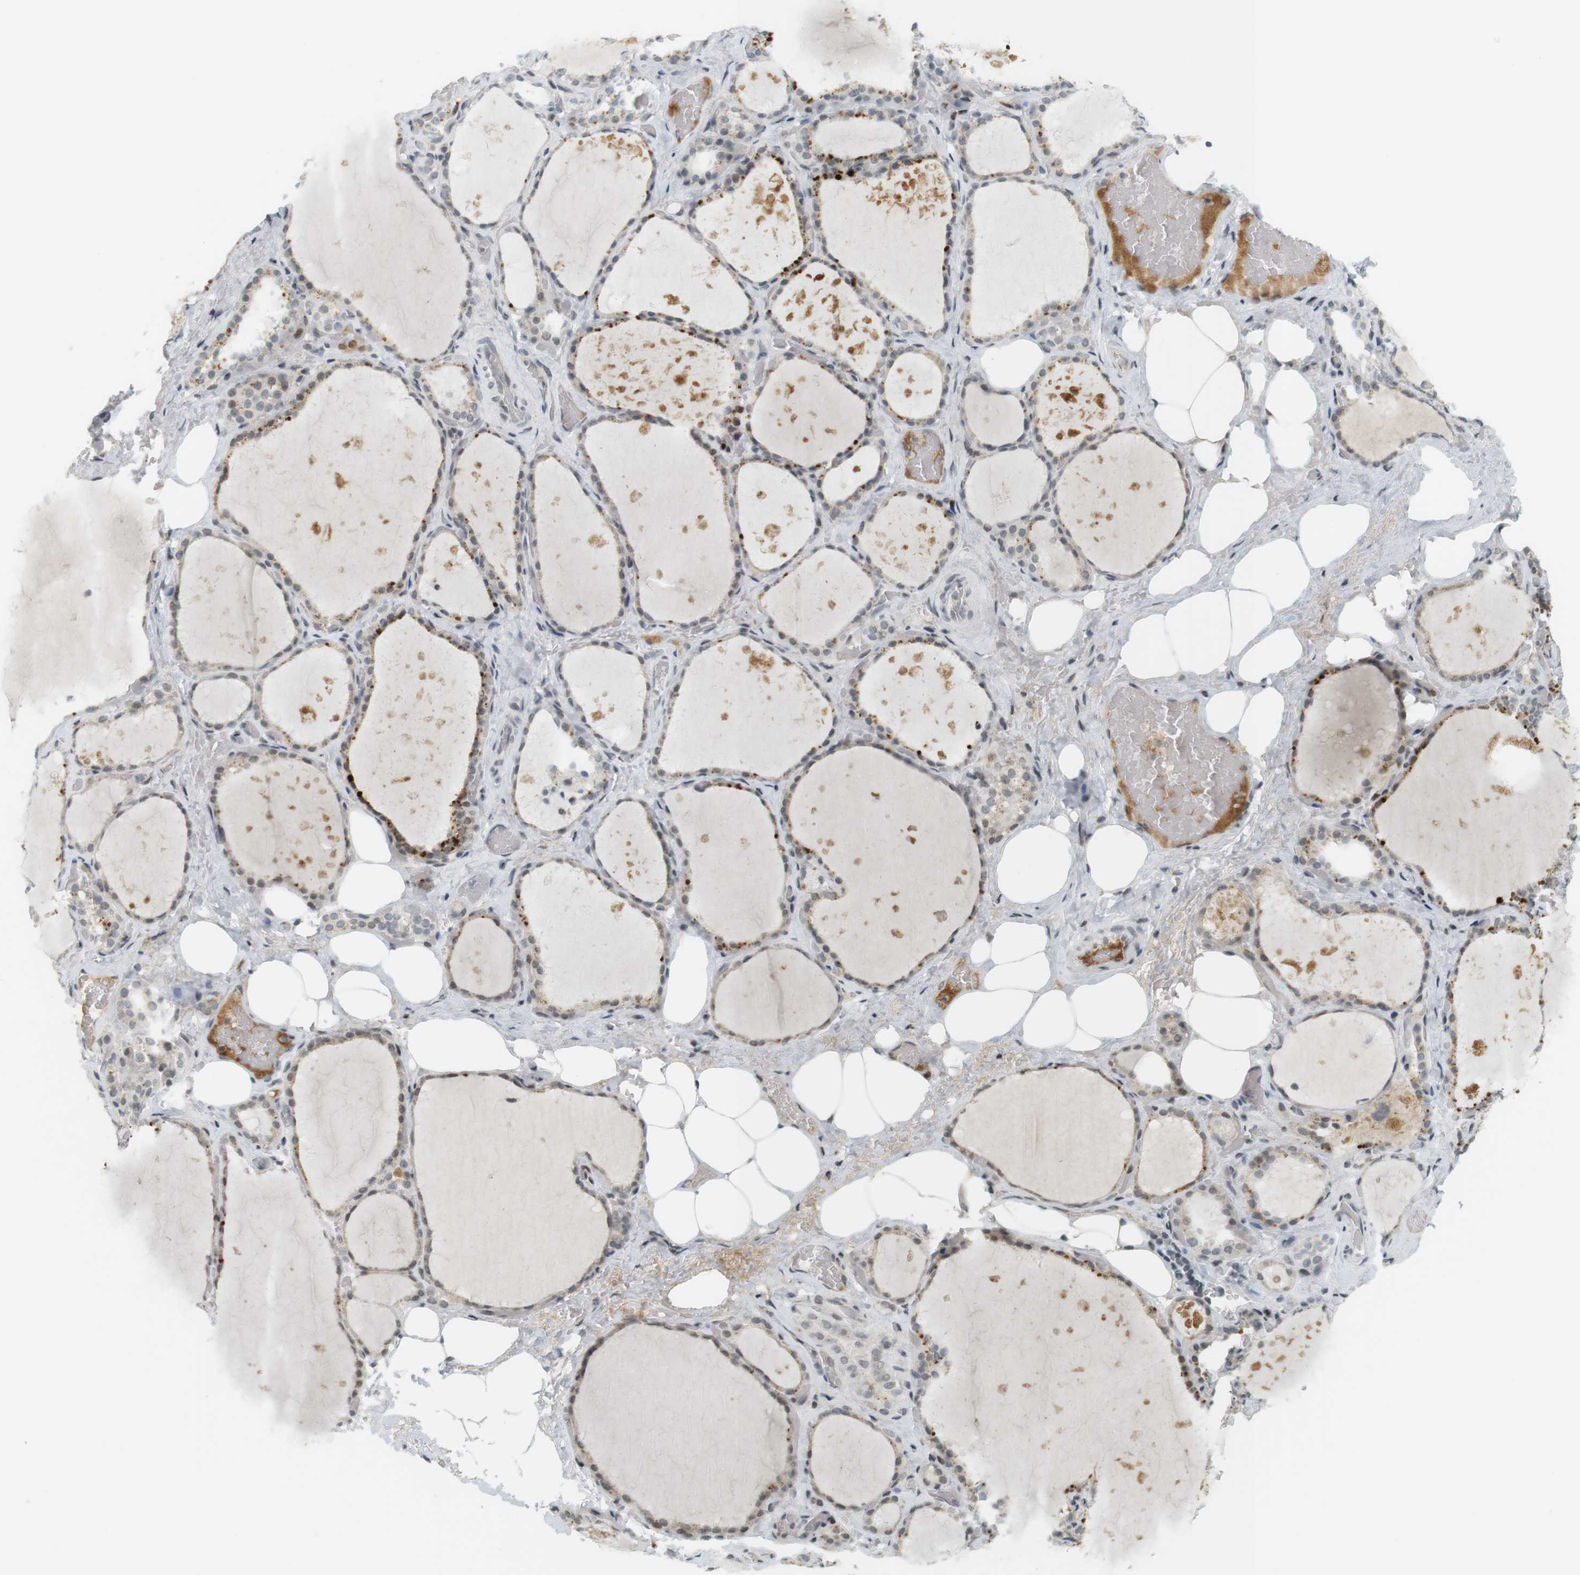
{"staining": {"intensity": "moderate", "quantity": "25%-75%", "location": "cytoplasmic/membranous"}, "tissue": "thyroid gland", "cell_type": "Glandular cells", "image_type": "normal", "snomed": [{"axis": "morphology", "description": "Normal tissue, NOS"}, {"axis": "topography", "description": "Thyroid gland"}], "caption": "Immunohistochemistry (IHC) of benign thyroid gland reveals medium levels of moderate cytoplasmic/membranous positivity in about 25%-75% of glandular cells. Using DAB (brown) and hematoxylin (blue) stains, captured at high magnification using brightfield microscopy.", "gene": "DMC1", "patient": {"sex": "male", "age": 61}}